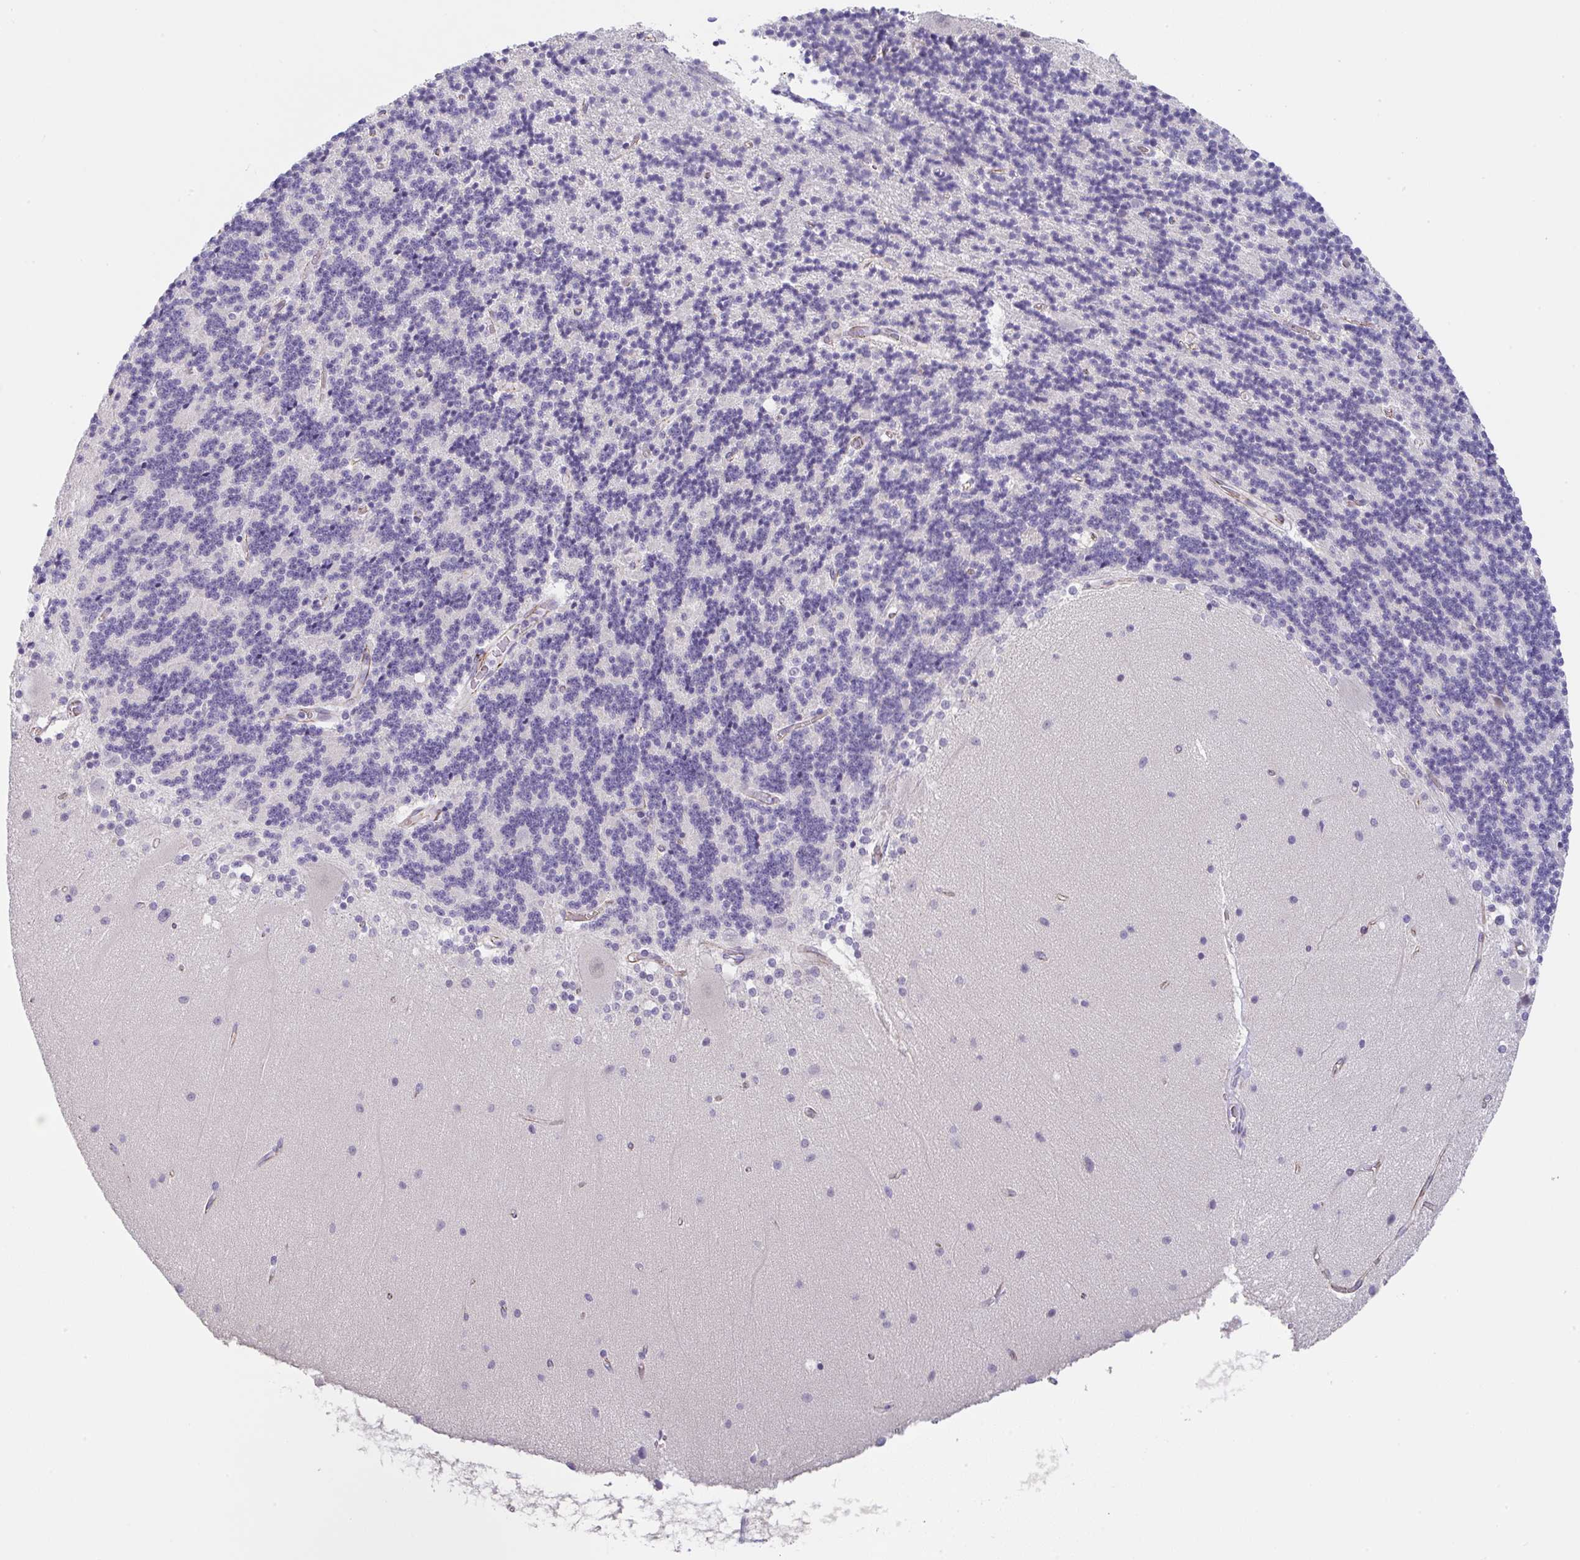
{"staining": {"intensity": "negative", "quantity": "none", "location": "none"}, "tissue": "cerebellum", "cell_type": "Cells in granular layer", "image_type": "normal", "snomed": [{"axis": "morphology", "description": "Normal tissue, NOS"}, {"axis": "topography", "description": "Cerebellum"}], "caption": "Immunohistochemistry photomicrograph of benign cerebellum: cerebellum stained with DAB reveals no significant protein staining in cells in granular layer.", "gene": "CGNL1", "patient": {"sex": "female", "age": 54}}